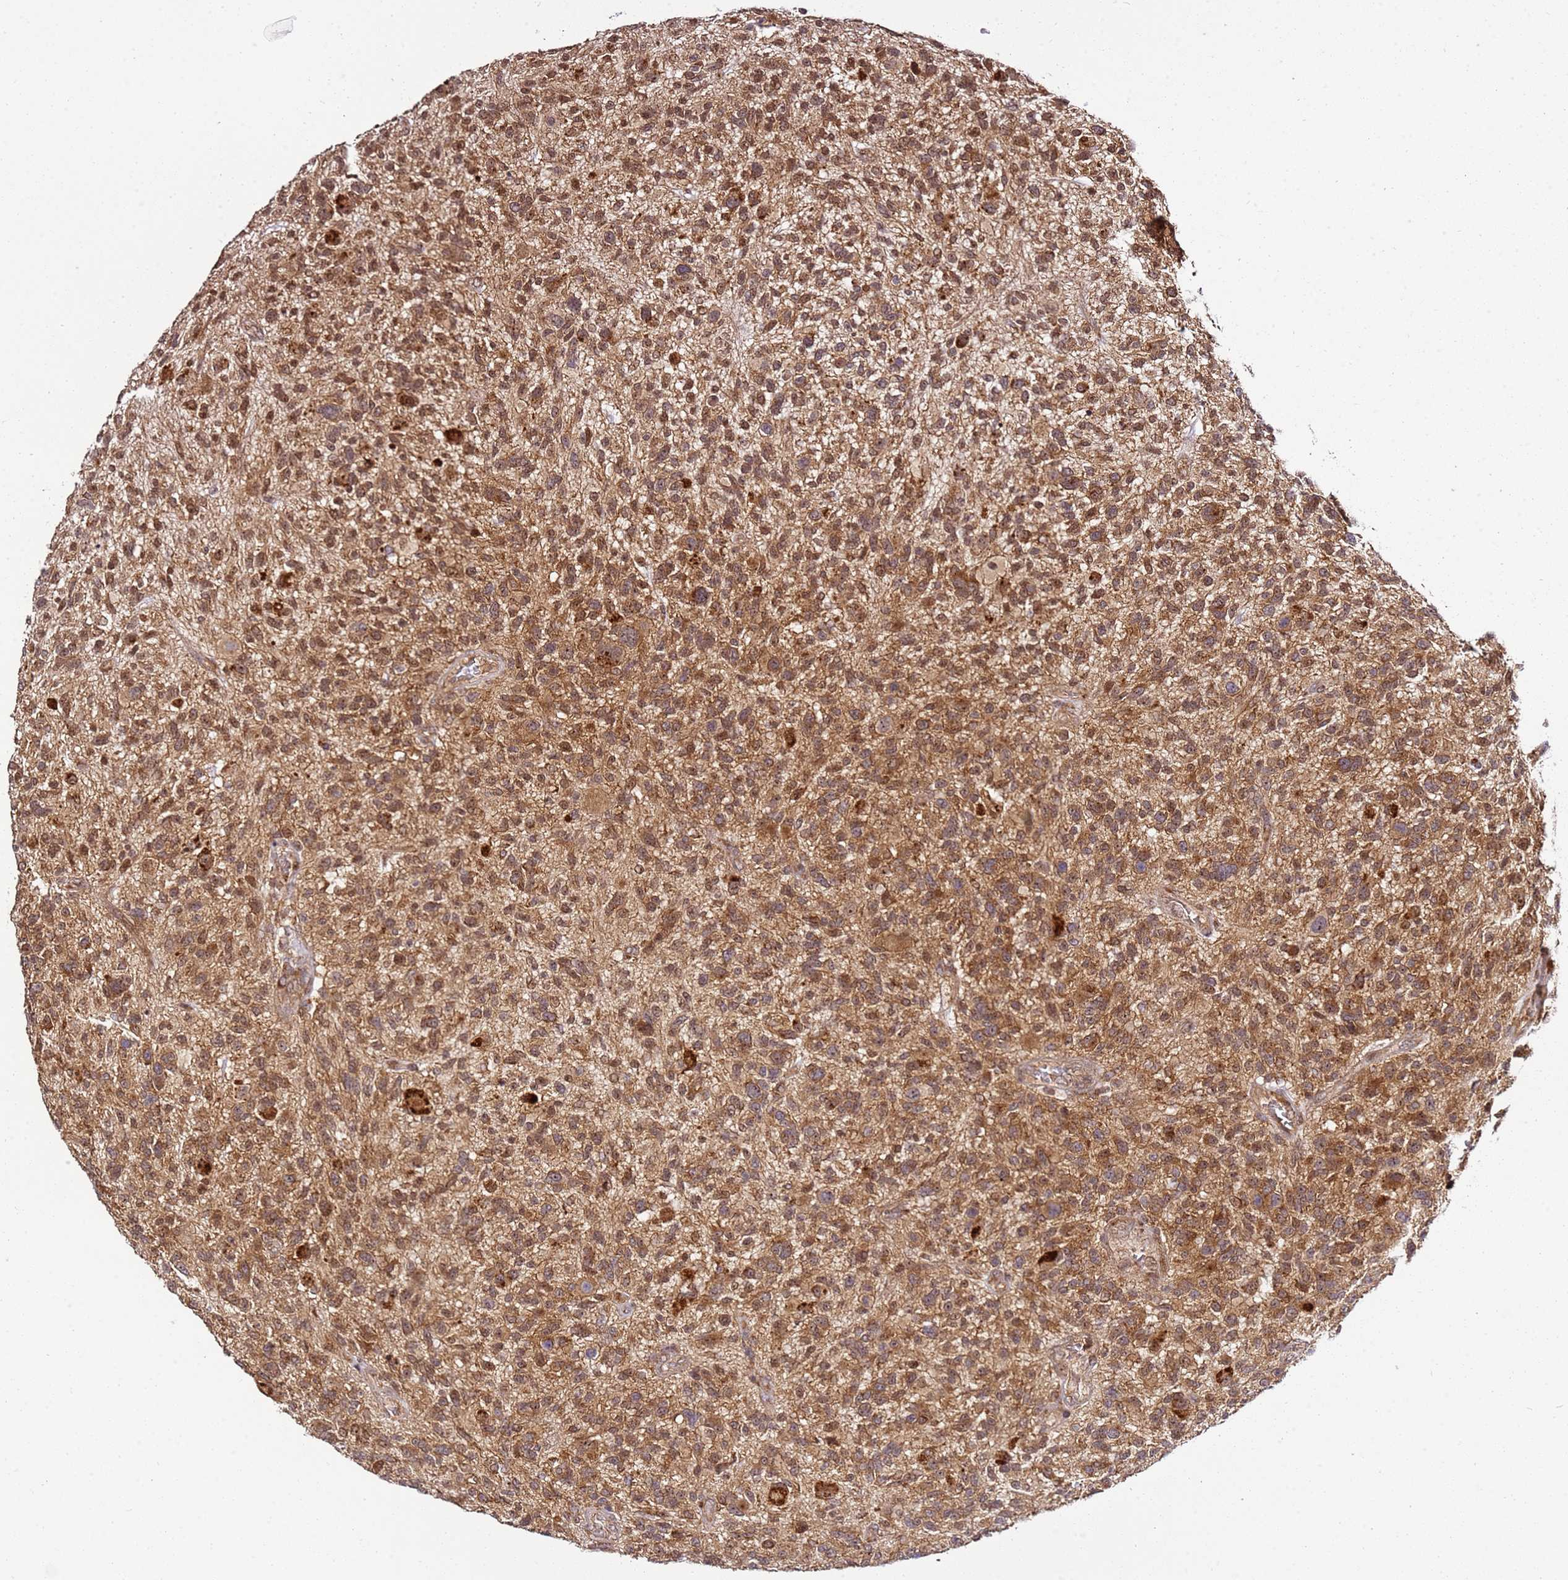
{"staining": {"intensity": "moderate", "quantity": ">75%", "location": "cytoplasmic/membranous"}, "tissue": "glioma", "cell_type": "Tumor cells", "image_type": "cancer", "snomed": [{"axis": "morphology", "description": "Glioma, malignant, High grade"}, {"axis": "topography", "description": "Brain"}], "caption": "Immunohistochemistry micrograph of human glioma stained for a protein (brown), which demonstrates medium levels of moderate cytoplasmic/membranous positivity in about >75% of tumor cells.", "gene": "RASA3", "patient": {"sex": "male", "age": 47}}